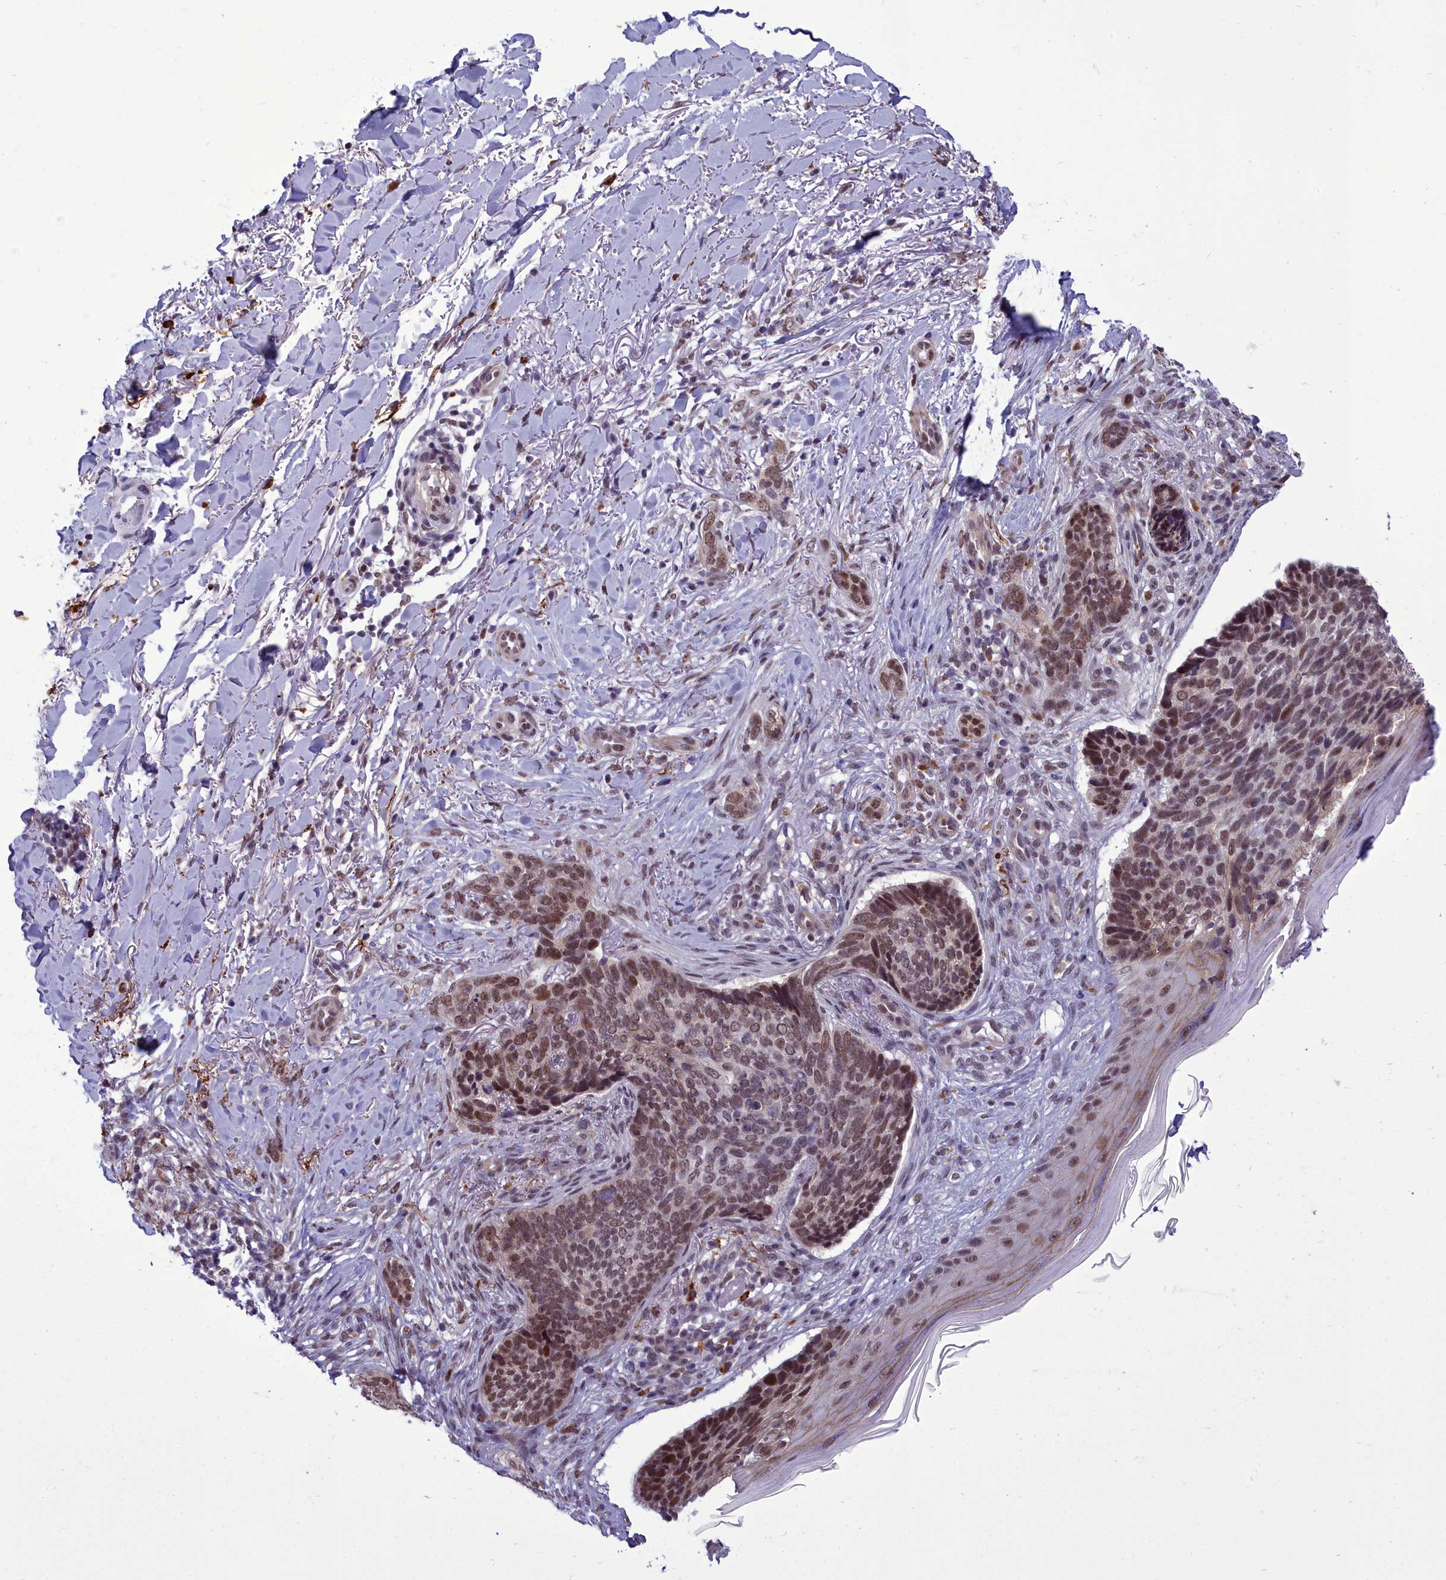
{"staining": {"intensity": "moderate", "quantity": ">75%", "location": "nuclear"}, "tissue": "skin cancer", "cell_type": "Tumor cells", "image_type": "cancer", "snomed": [{"axis": "morphology", "description": "Normal tissue, NOS"}, {"axis": "morphology", "description": "Basal cell carcinoma"}, {"axis": "topography", "description": "Skin"}], "caption": "Immunohistochemical staining of human skin cancer demonstrates medium levels of moderate nuclear positivity in about >75% of tumor cells. (IHC, brightfield microscopy, high magnification).", "gene": "CEACAM19", "patient": {"sex": "female", "age": 67}}